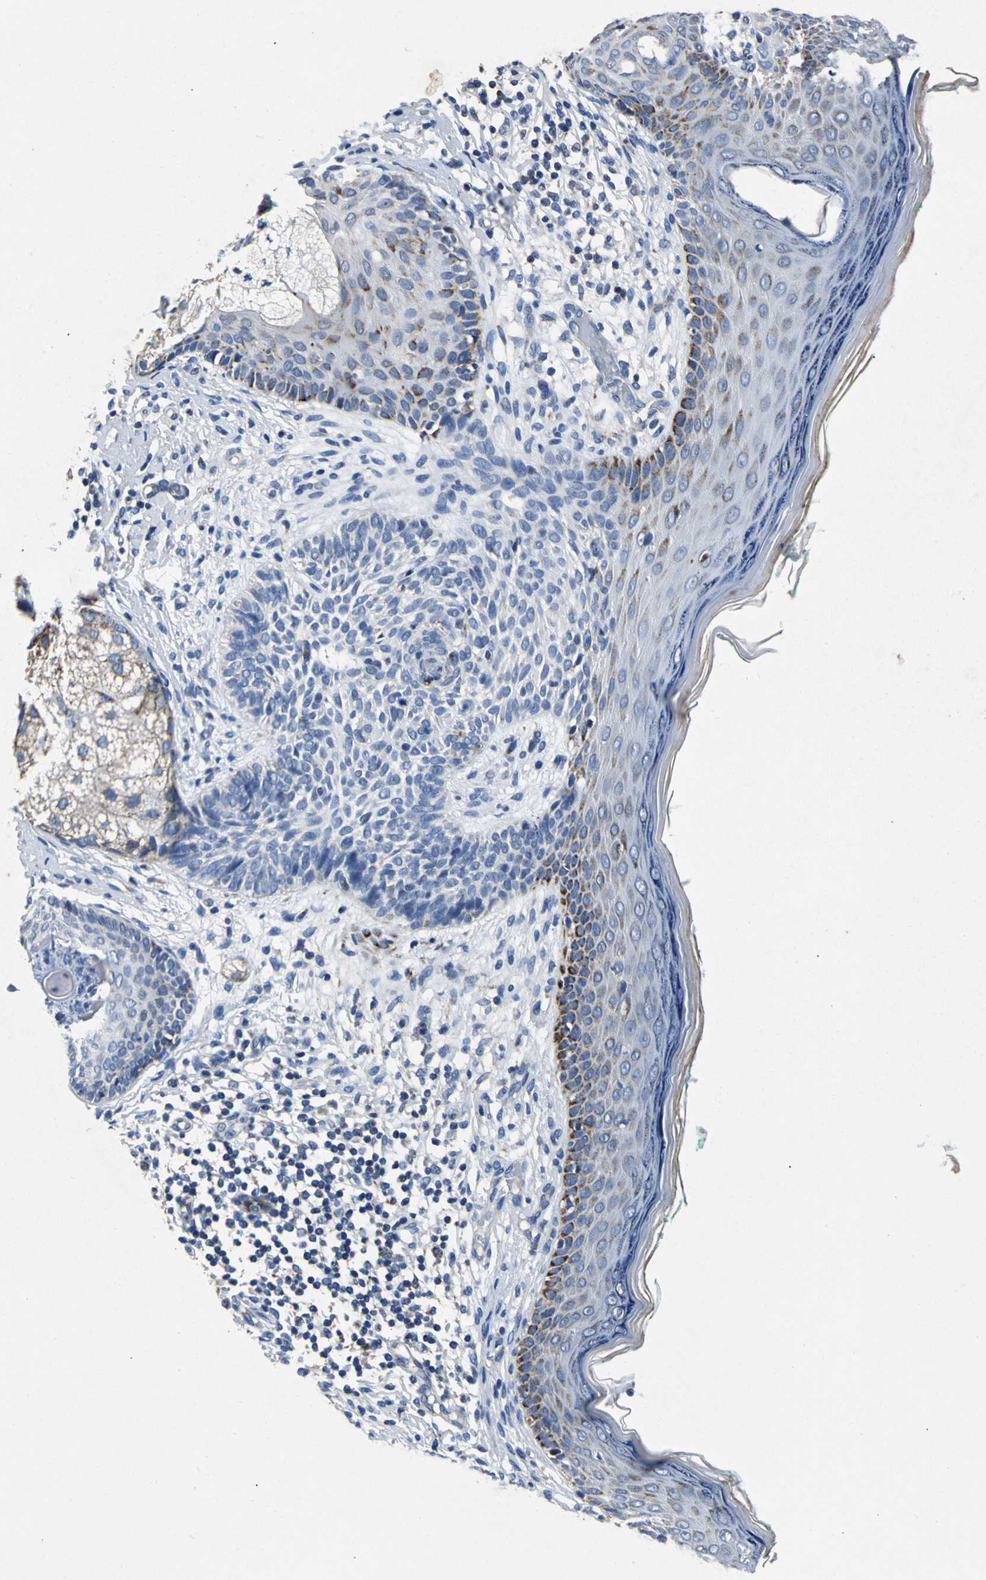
{"staining": {"intensity": "weak", "quantity": "<25%", "location": "cytoplasmic/membranous"}, "tissue": "skin cancer", "cell_type": "Tumor cells", "image_type": "cancer", "snomed": [{"axis": "morphology", "description": "Normal tissue, NOS"}, {"axis": "morphology", "description": "Basal cell carcinoma"}, {"axis": "topography", "description": "Skin"}], "caption": "The histopathology image exhibits no staining of tumor cells in skin basal cell carcinoma.", "gene": "IFI6", "patient": {"sex": "male", "age": 76}}